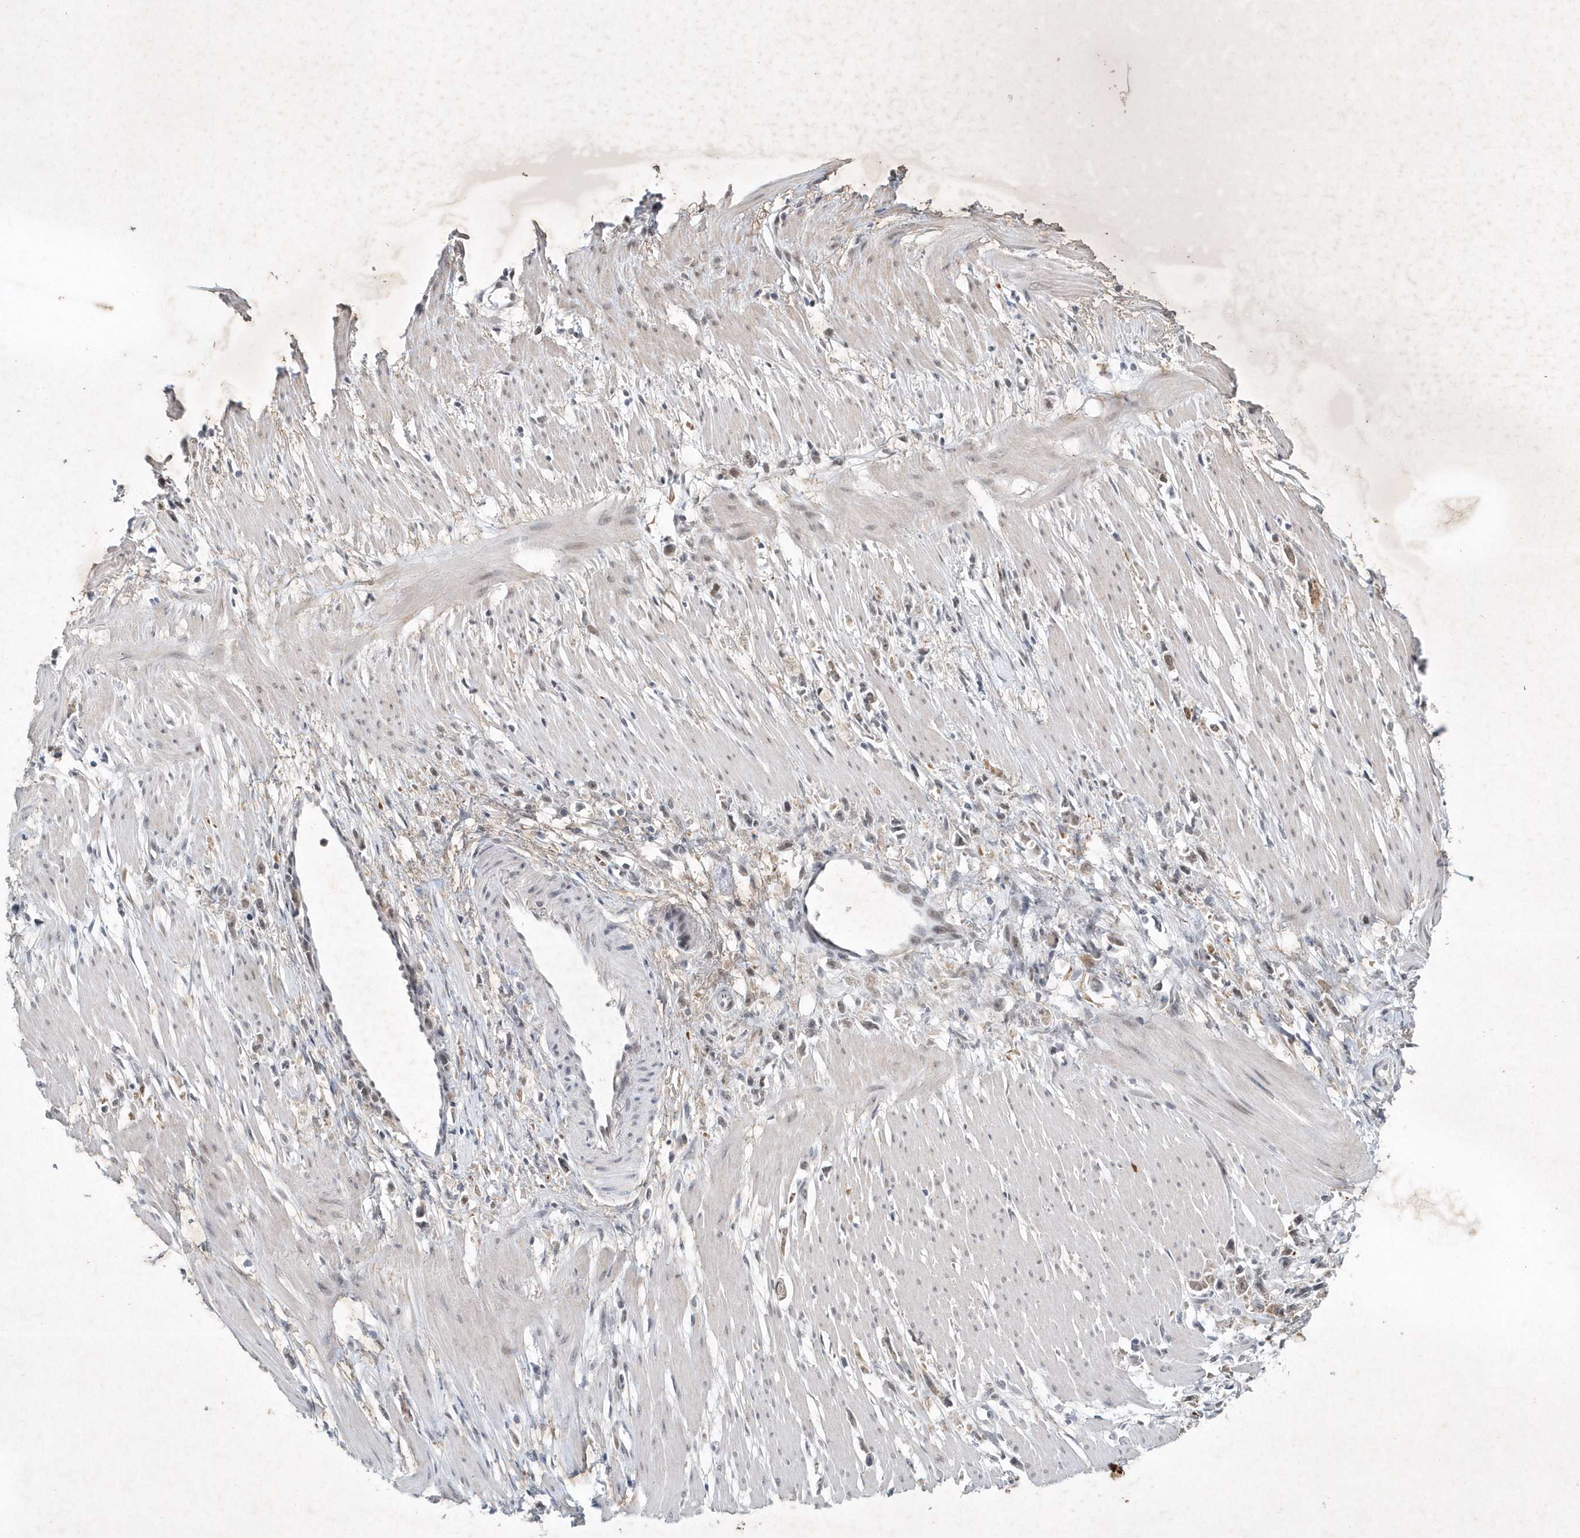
{"staining": {"intensity": "weak", "quantity": "25%-75%", "location": "cytoplasmic/membranous,nuclear"}, "tissue": "stomach cancer", "cell_type": "Tumor cells", "image_type": "cancer", "snomed": [{"axis": "morphology", "description": "Adenocarcinoma, NOS"}, {"axis": "topography", "description": "Stomach"}], "caption": "Adenocarcinoma (stomach) tissue reveals weak cytoplasmic/membranous and nuclear expression in approximately 25%-75% of tumor cells", "gene": "ZBTB9", "patient": {"sex": "female", "age": 59}}